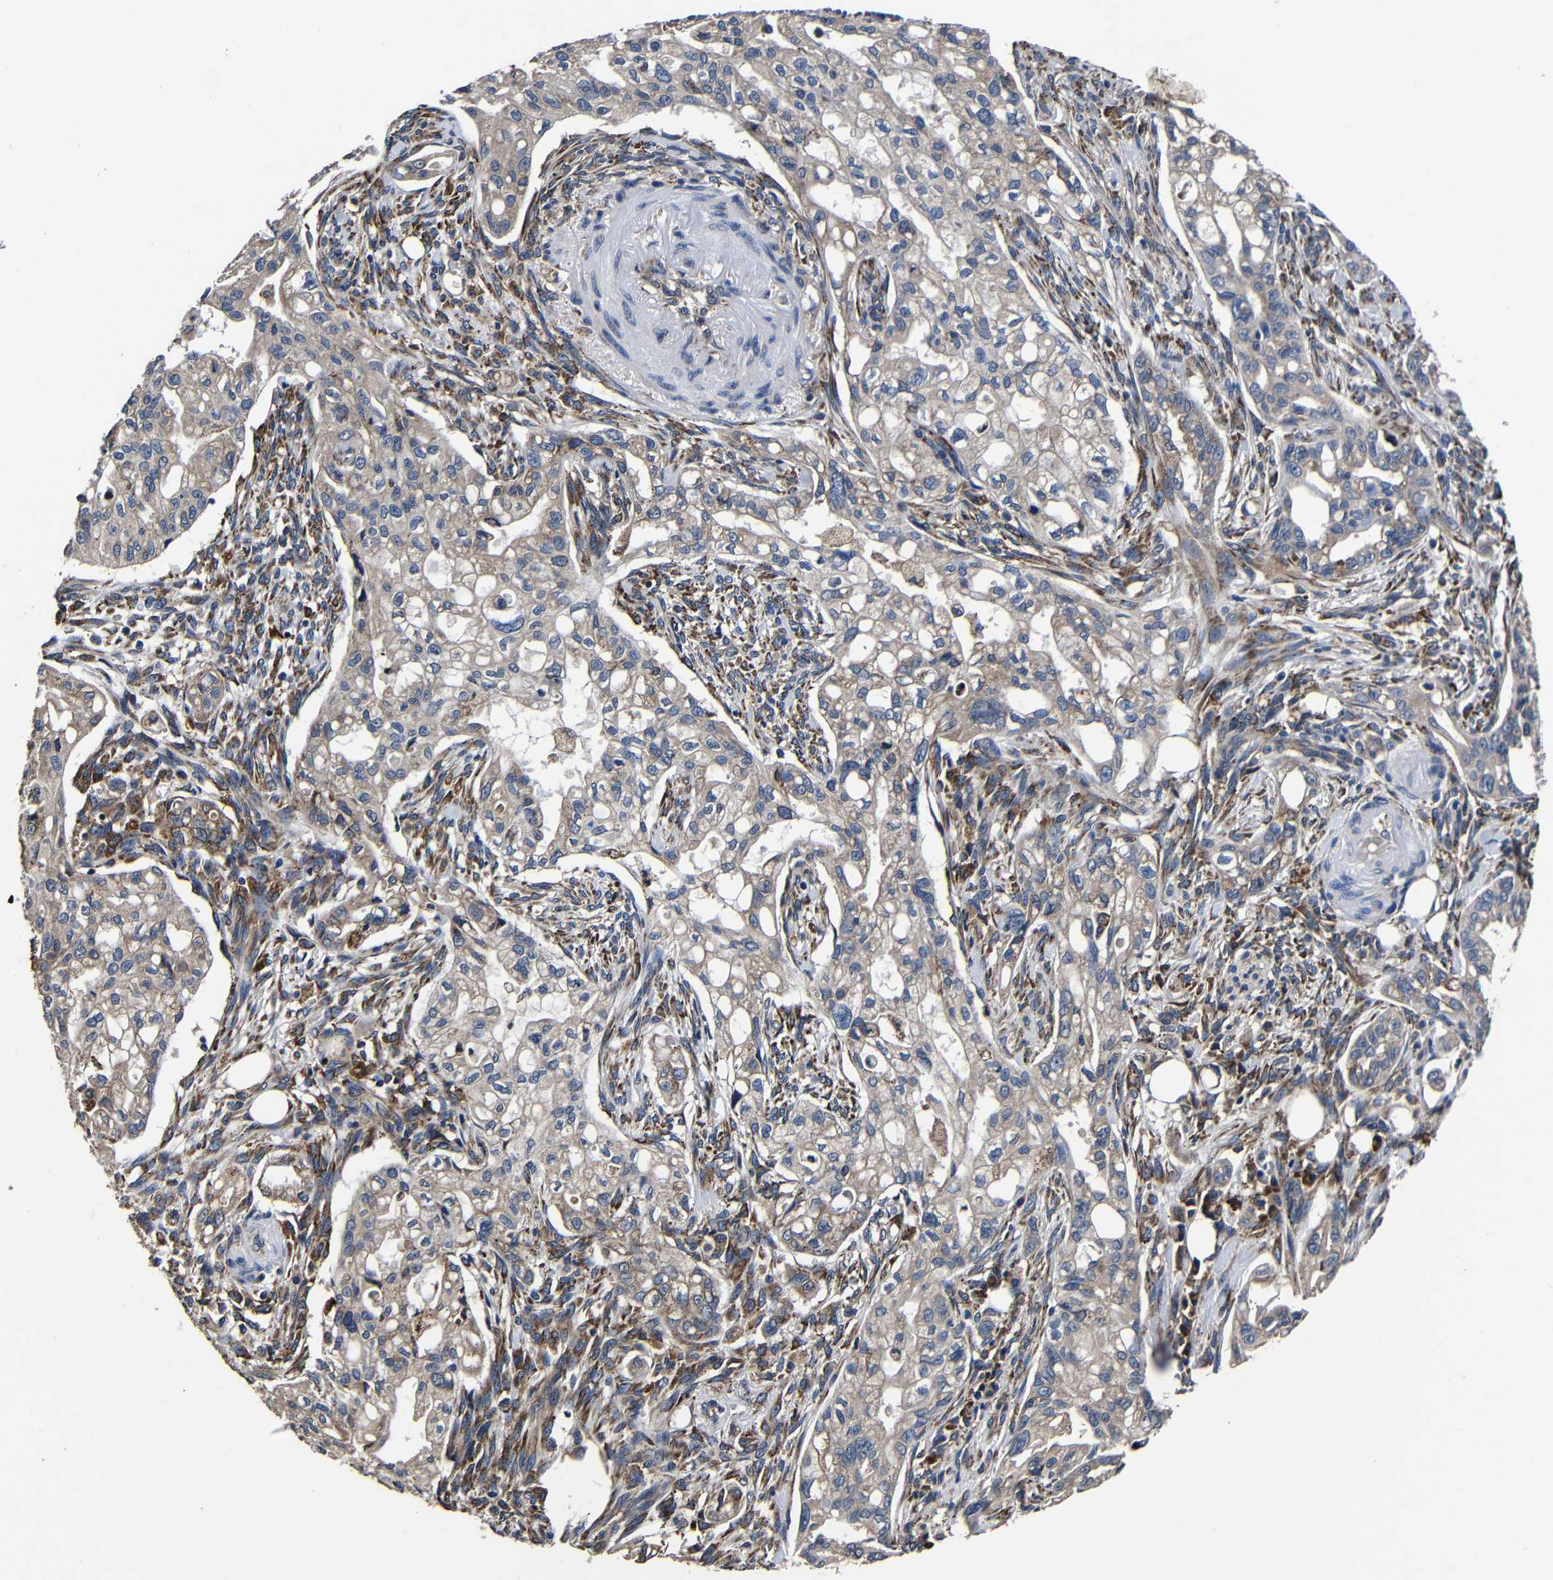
{"staining": {"intensity": "weak", "quantity": "25%-75%", "location": "cytoplasmic/membranous"}, "tissue": "pancreatic cancer", "cell_type": "Tumor cells", "image_type": "cancer", "snomed": [{"axis": "morphology", "description": "Normal tissue, NOS"}, {"axis": "topography", "description": "Pancreas"}], "caption": "Brown immunohistochemical staining in human pancreatic cancer displays weak cytoplasmic/membranous expression in about 25%-75% of tumor cells.", "gene": "SCN9A", "patient": {"sex": "male", "age": 42}}